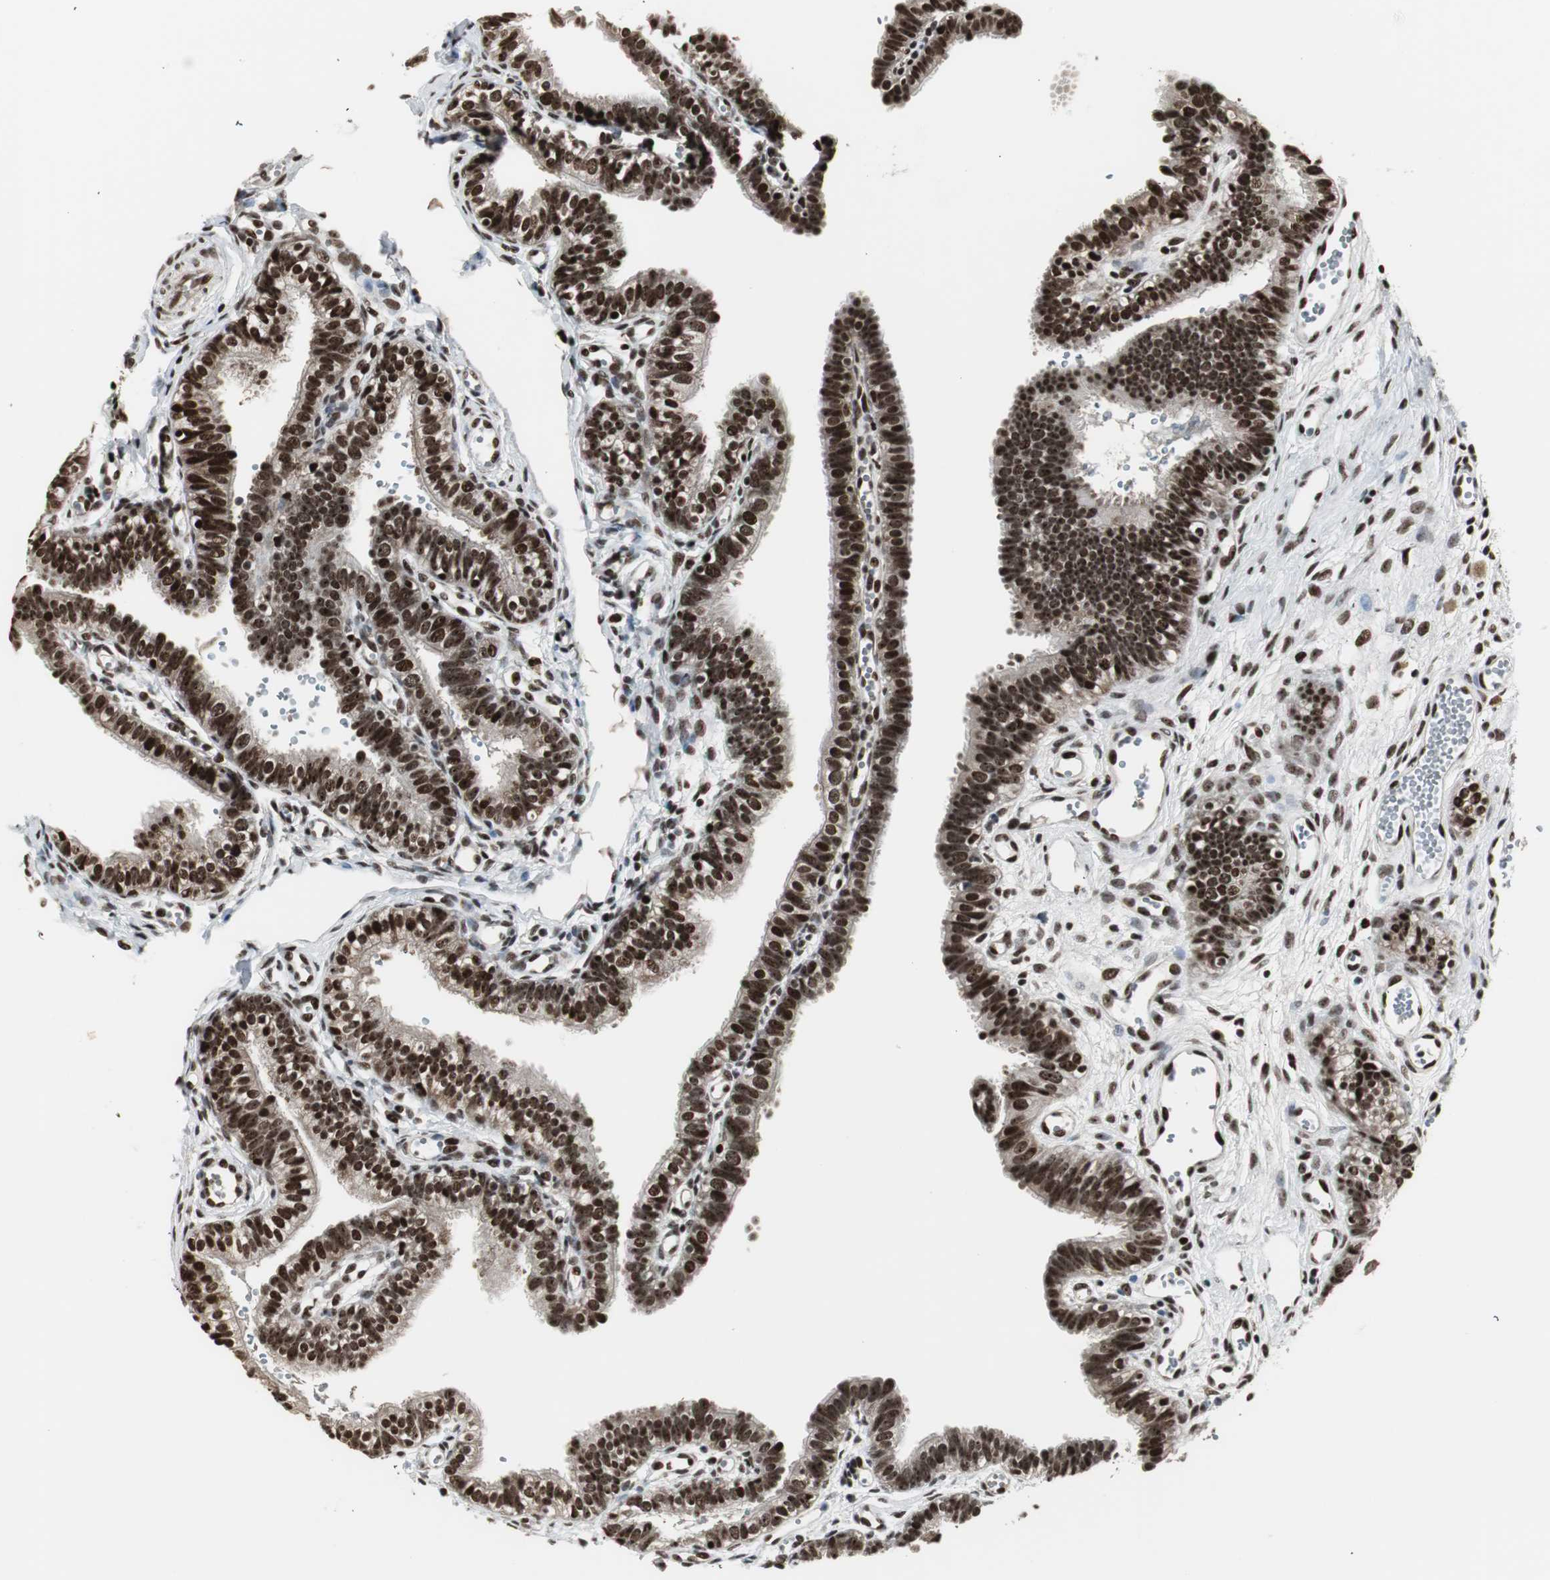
{"staining": {"intensity": "strong", "quantity": ">75%", "location": "nuclear"}, "tissue": "fallopian tube", "cell_type": "Glandular cells", "image_type": "normal", "snomed": [{"axis": "morphology", "description": "Normal tissue, NOS"}, {"axis": "topography", "description": "Fallopian tube"}, {"axis": "topography", "description": "Placenta"}], "caption": "This is an image of IHC staining of benign fallopian tube, which shows strong expression in the nuclear of glandular cells.", "gene": "PARN", "patient": {"sex": "female", "age": 34}}